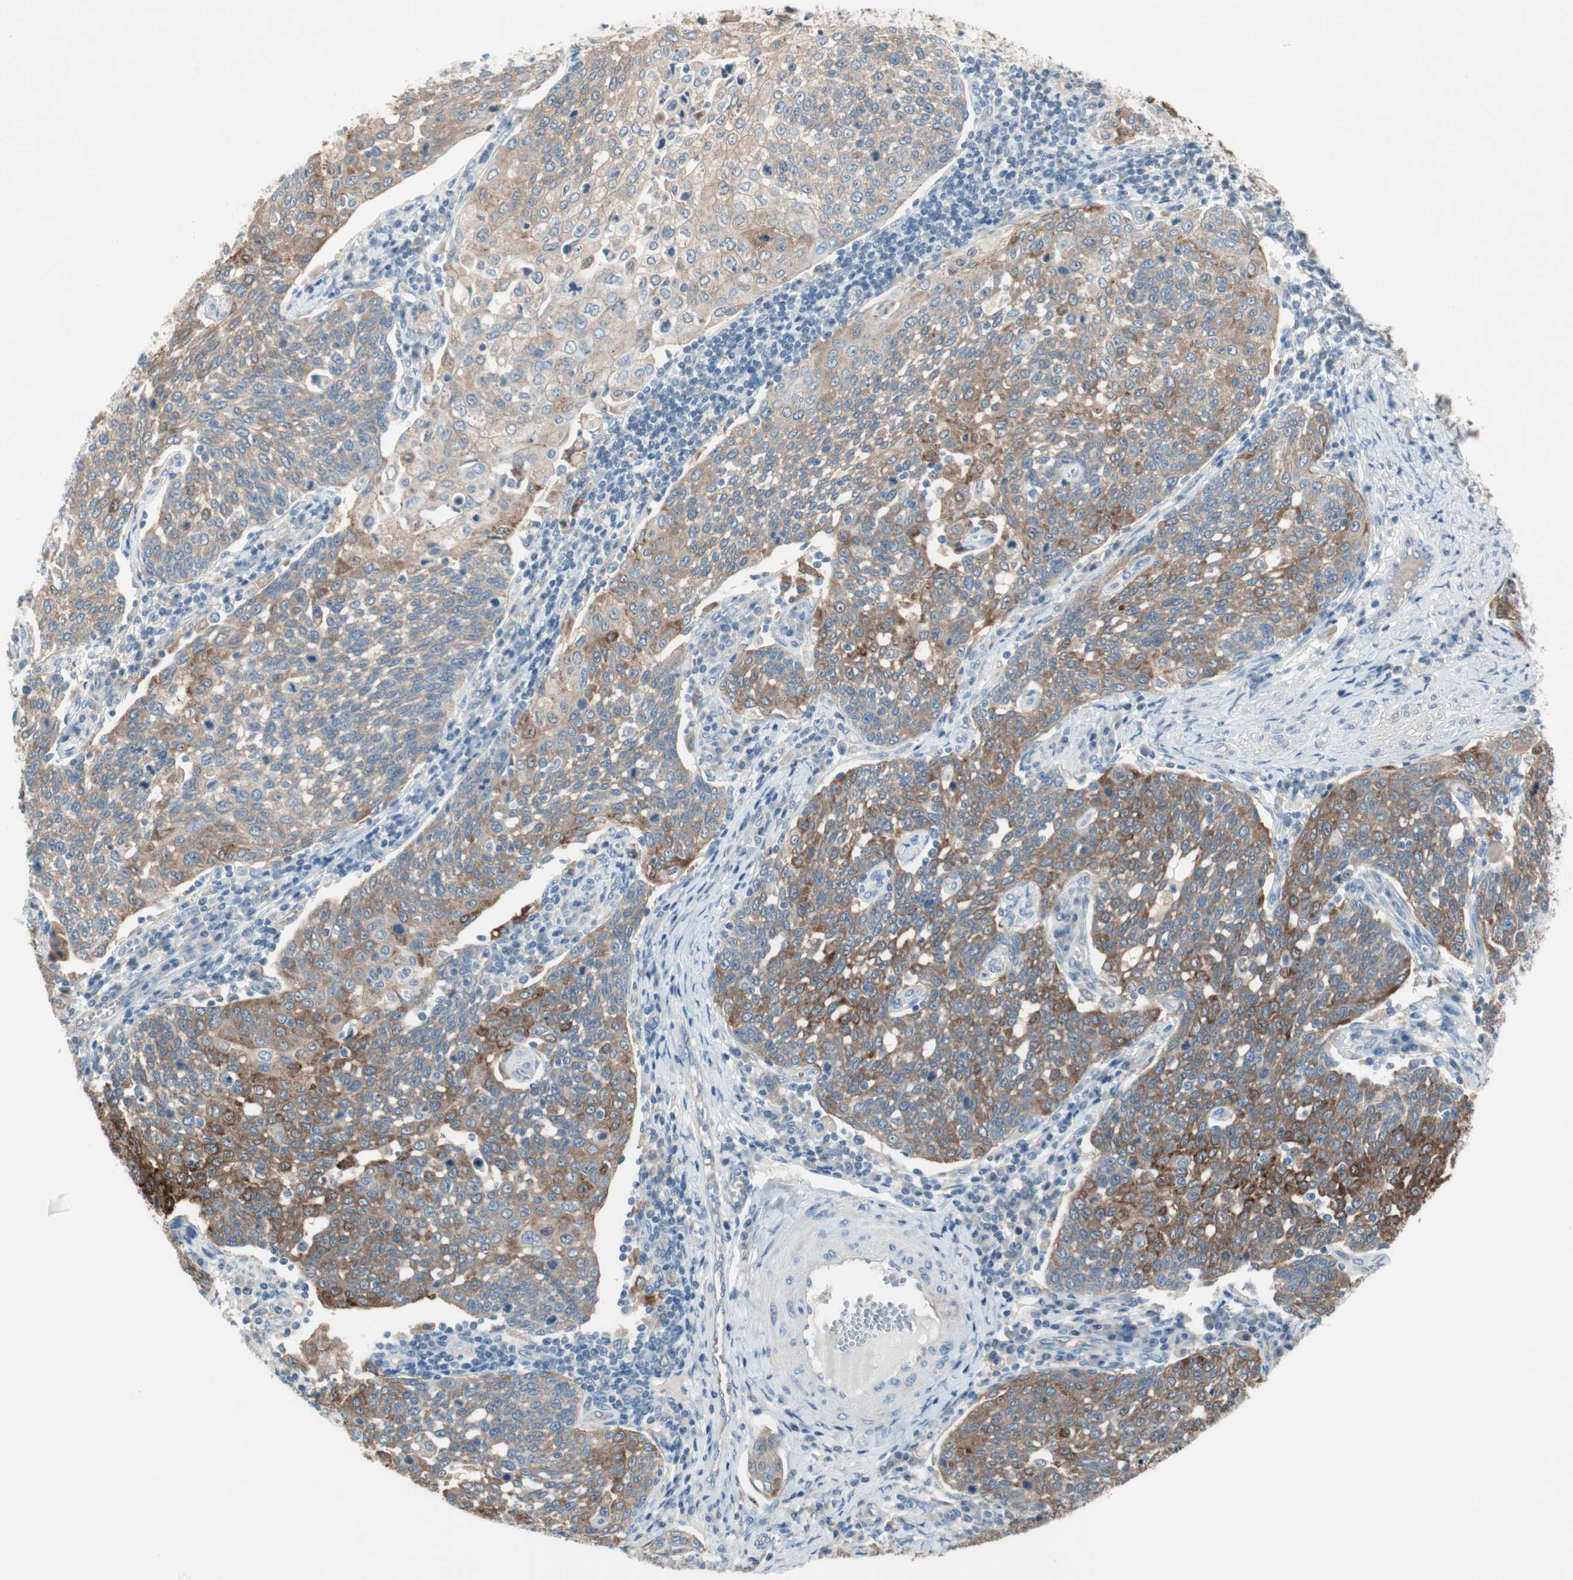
{"staining": {"intensity": "strong", "quantity": "25%-75%", "location": "cytoplasmic/membranous"}, "tissue": "cervical cancer", "cell_type": "Tumor cells", "image_type": "cancer", "snomed": [{"axis": "morphology", "description": "Squamous cell carcinoma, NOS"}, {"axis": "topography", "description": "Cervix"}], "caption": "A high-resolution histopathology image shows immunohistochemistry (IHC) staining of squamous cell carcinoma (cervical), which displays strong cytoplasmic/membranous positivity in approximately 25%-75% of tumor cells.", "gene": "GLUL", "patient": {"sex": "female", "age": 34}}